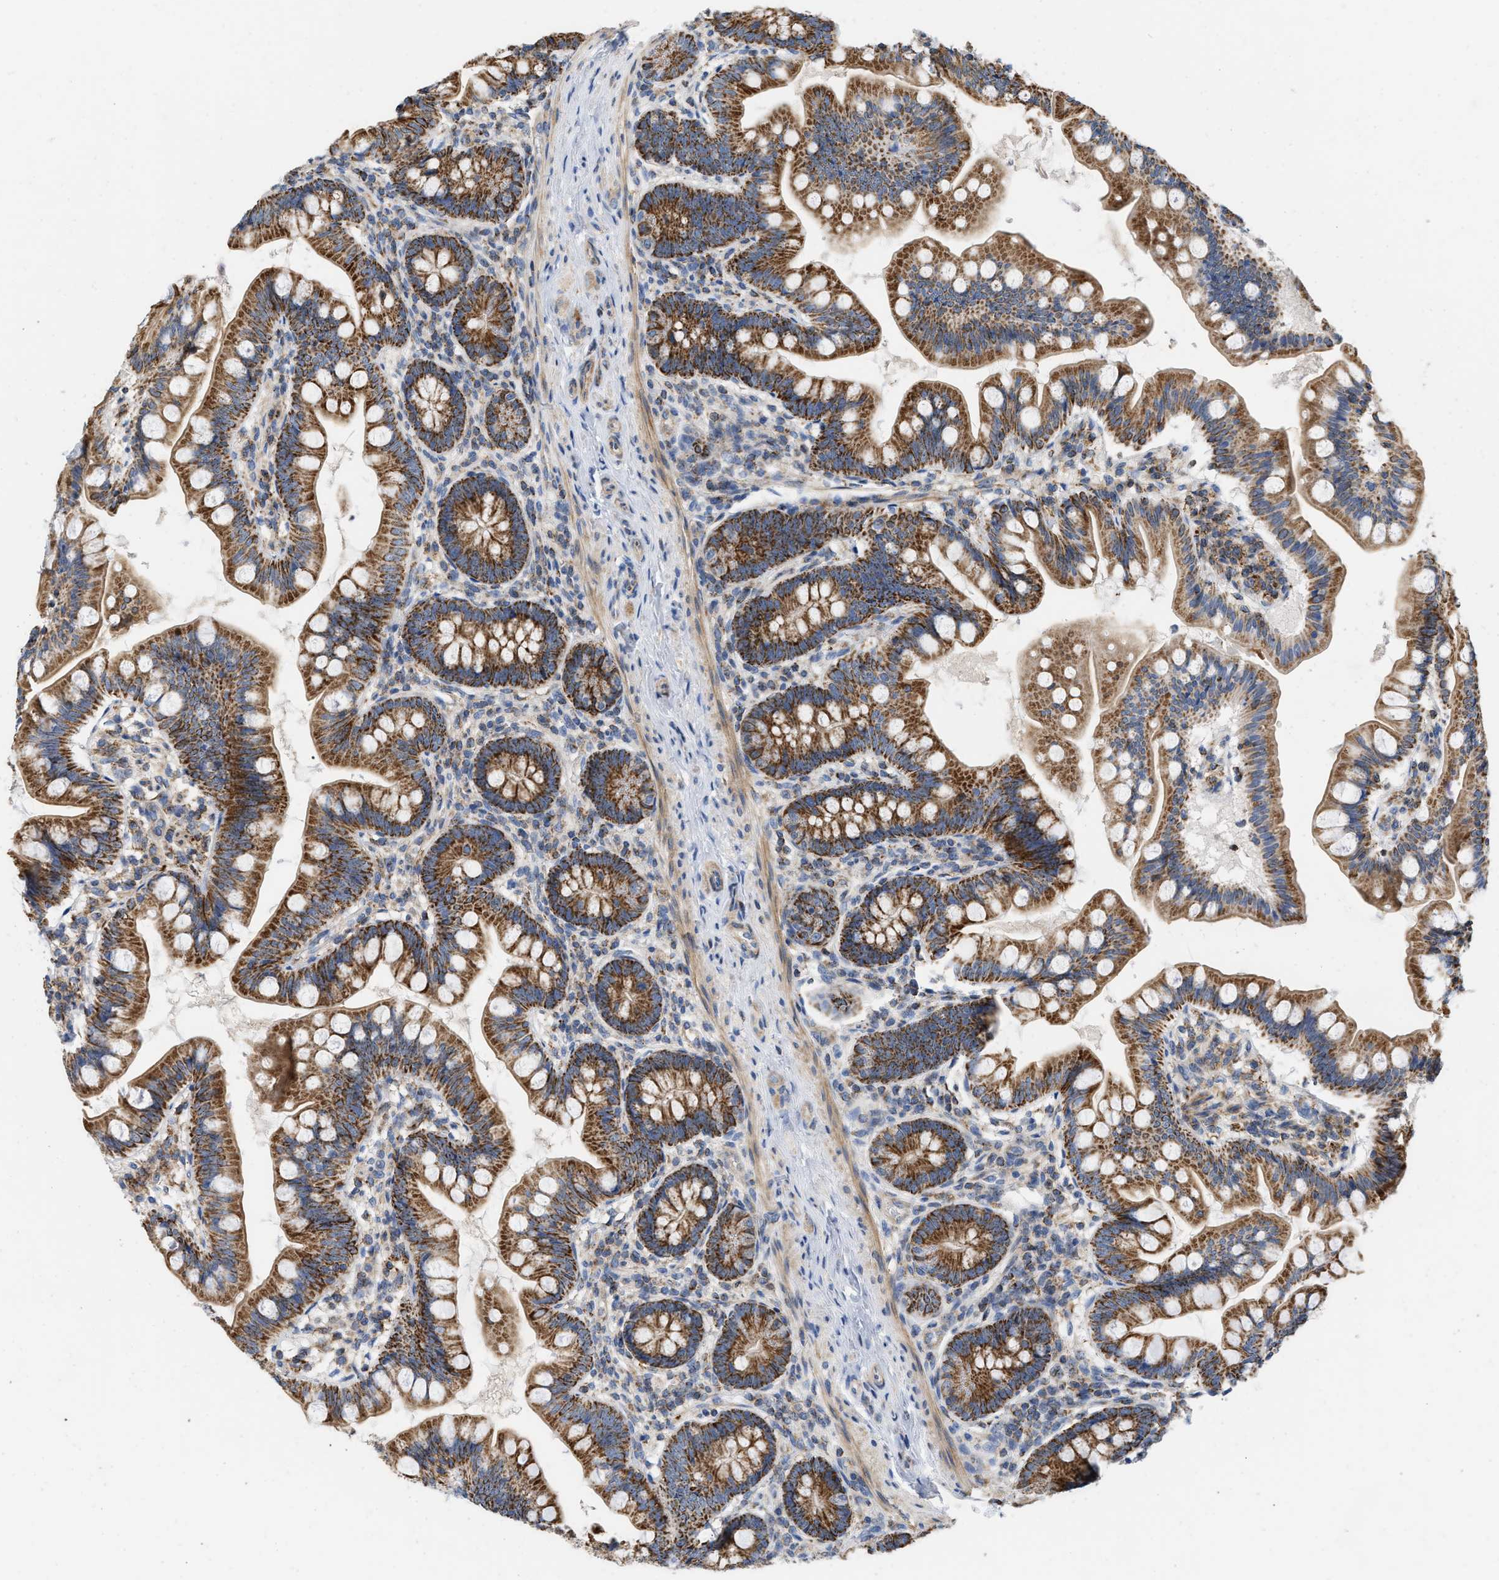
{"staining": {"intensity": "strong", "quantity": ">75%", "location": "cytoplasmic/membranous"}, "tissue": "small intestine", "cell_type": "Glandular cells", "image_type": "normal", "snomed": [{"axis": "morphology", "description": "Normal tissue, NOS"}, {"axis": "topography", "description": "Small intestine"}], "caption": "Unremarkable small intestine demonstrates strong cytoplasmic/membranous staining in approximately >75% of glandular cells (Brightfield microscopy of DAB IHC at high magnification)..", "gene": "GRB10", "patient": {"sex": "male", "age": 7}}